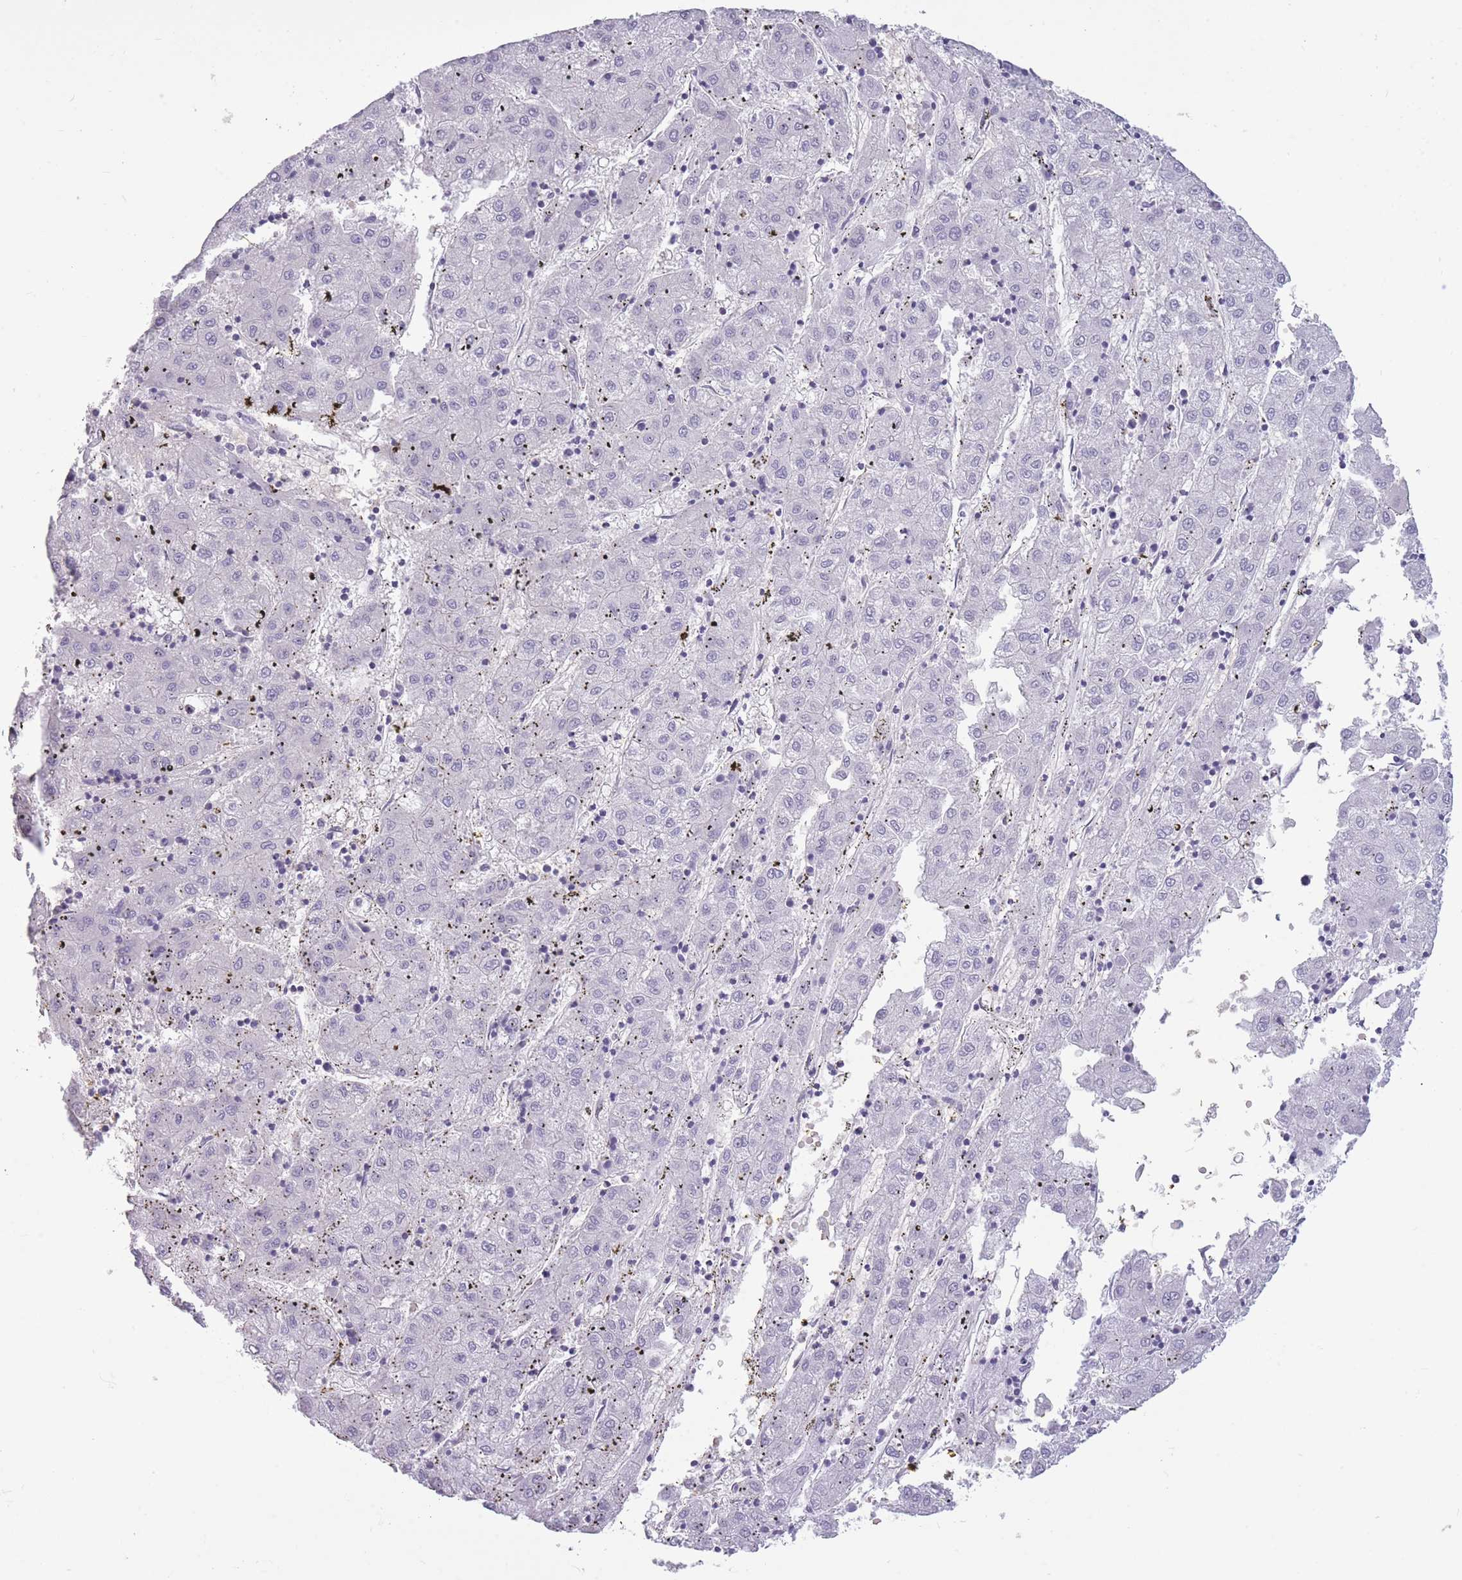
{"staining": {"intensity": "negative", "quantity": "none", "location": "none"}, "tissue": "liver cancer", "cell_type": "Tumor cells", "image_type": "cancer", "snomed": [{"axis": "morphology", "description": "Carcinoma, Hepatocellular, NOS"}, {"axis": "topography", "description": "Liver"}], "caption": "Immunohistochemistry (IHC) photomicrograph of neoplastic tissue: liver cancer stained with DAB demonstrates no significant protein expression in tumor cells.", "gene": "ADD1", "patient": {"sex": "male", "age": 72}}